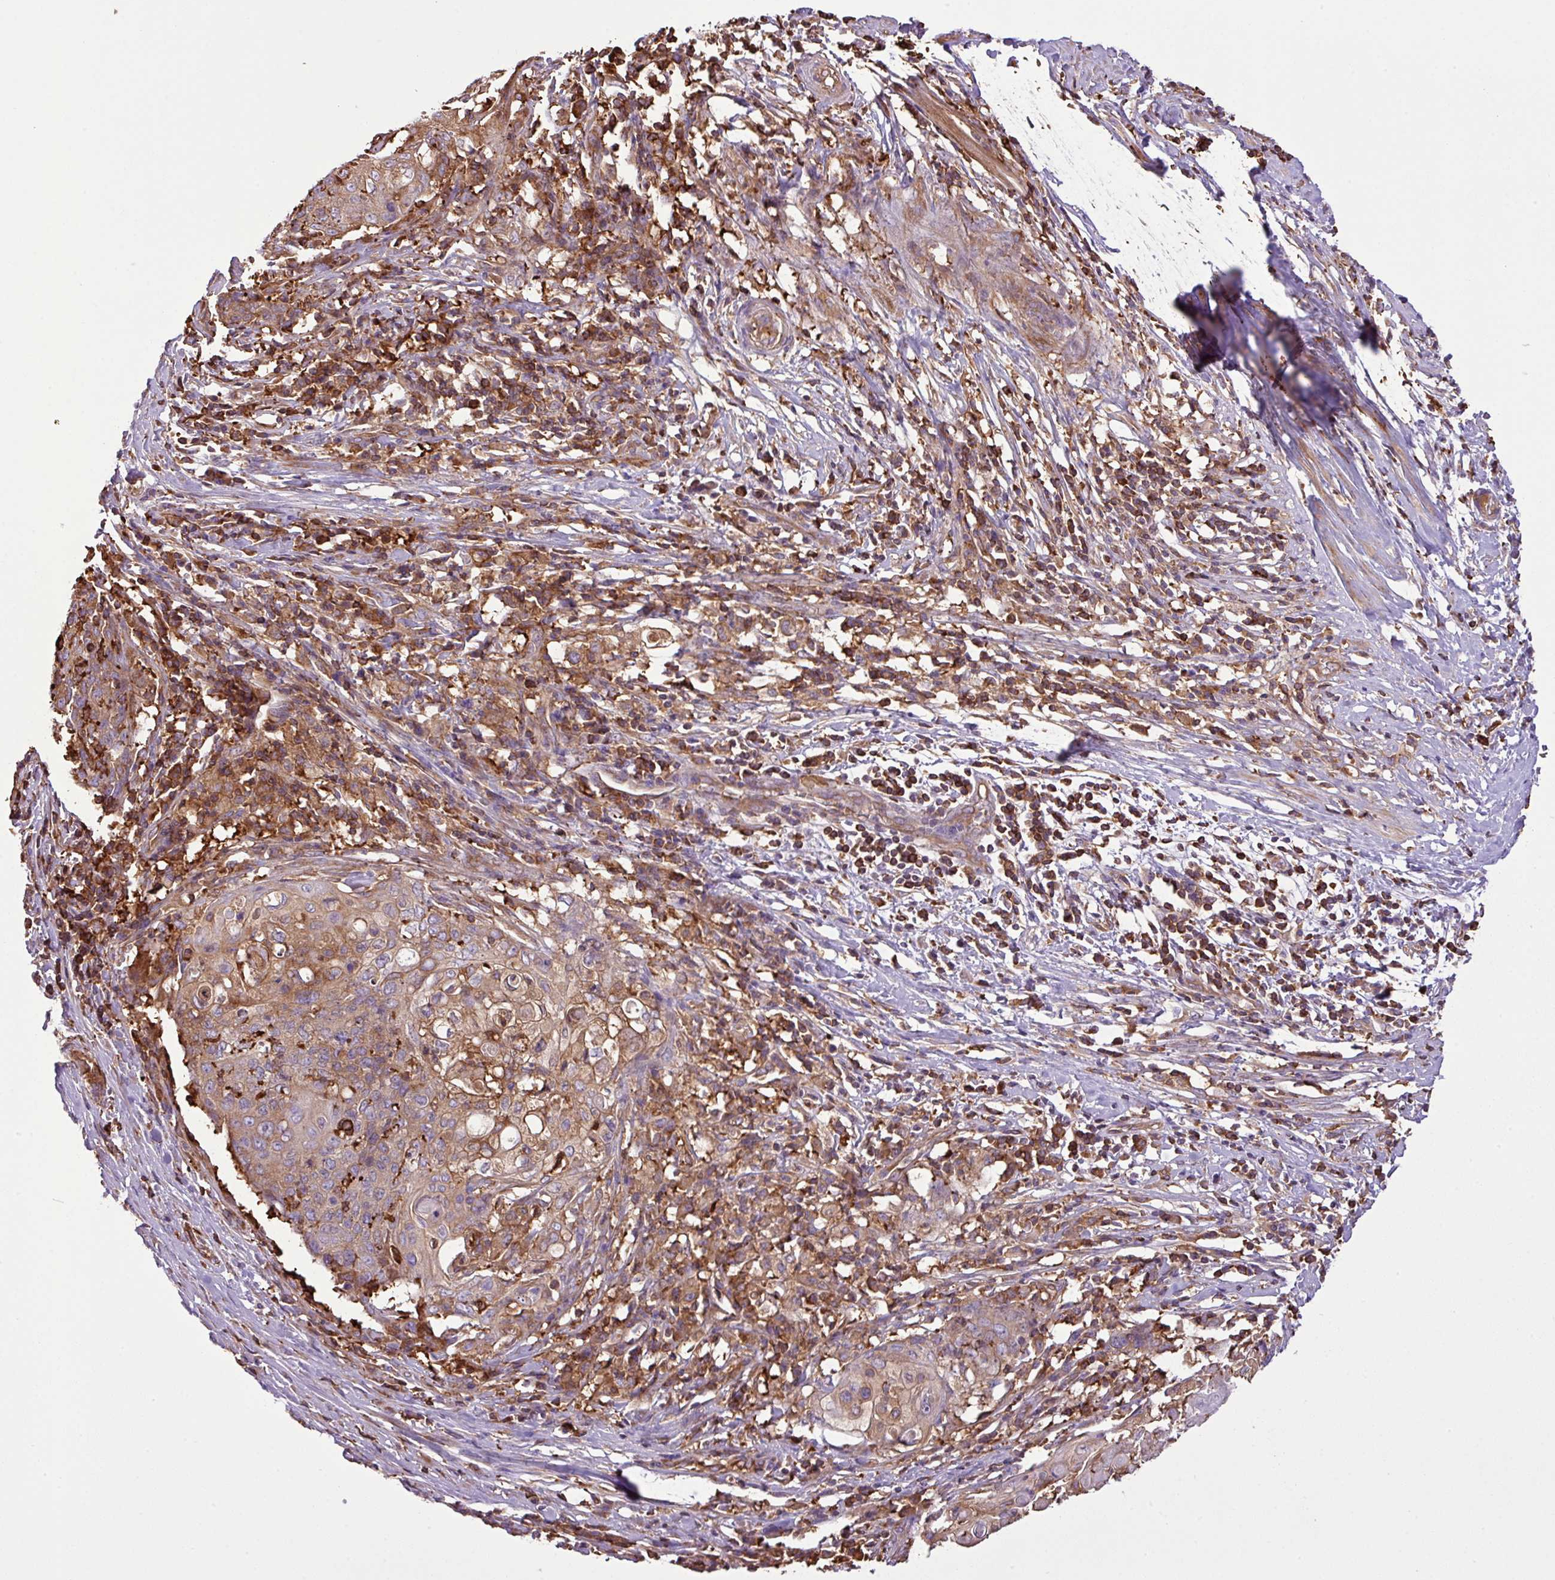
{"staining": {"intensity": "weak", "quantity": ">75%", "location": "cytoplasmic/membranous"}, "tissue": "cervical cancer", "cell_type": "Tumor cells", "image_type": "cancer", "snomed": [{"axis": "morphology", "description": "Squamous cell carcinoma, NOS"}, {"axis": "topography", "description": "Cervix"}], "caption": "Human cervical cancer stained with a brown dye reveals weak cytoplasmic/membranous positive staining in approximately >75% of tumor cells.", "gene": "PGAP6", "patient": {"sex": "female", "age": 39}}